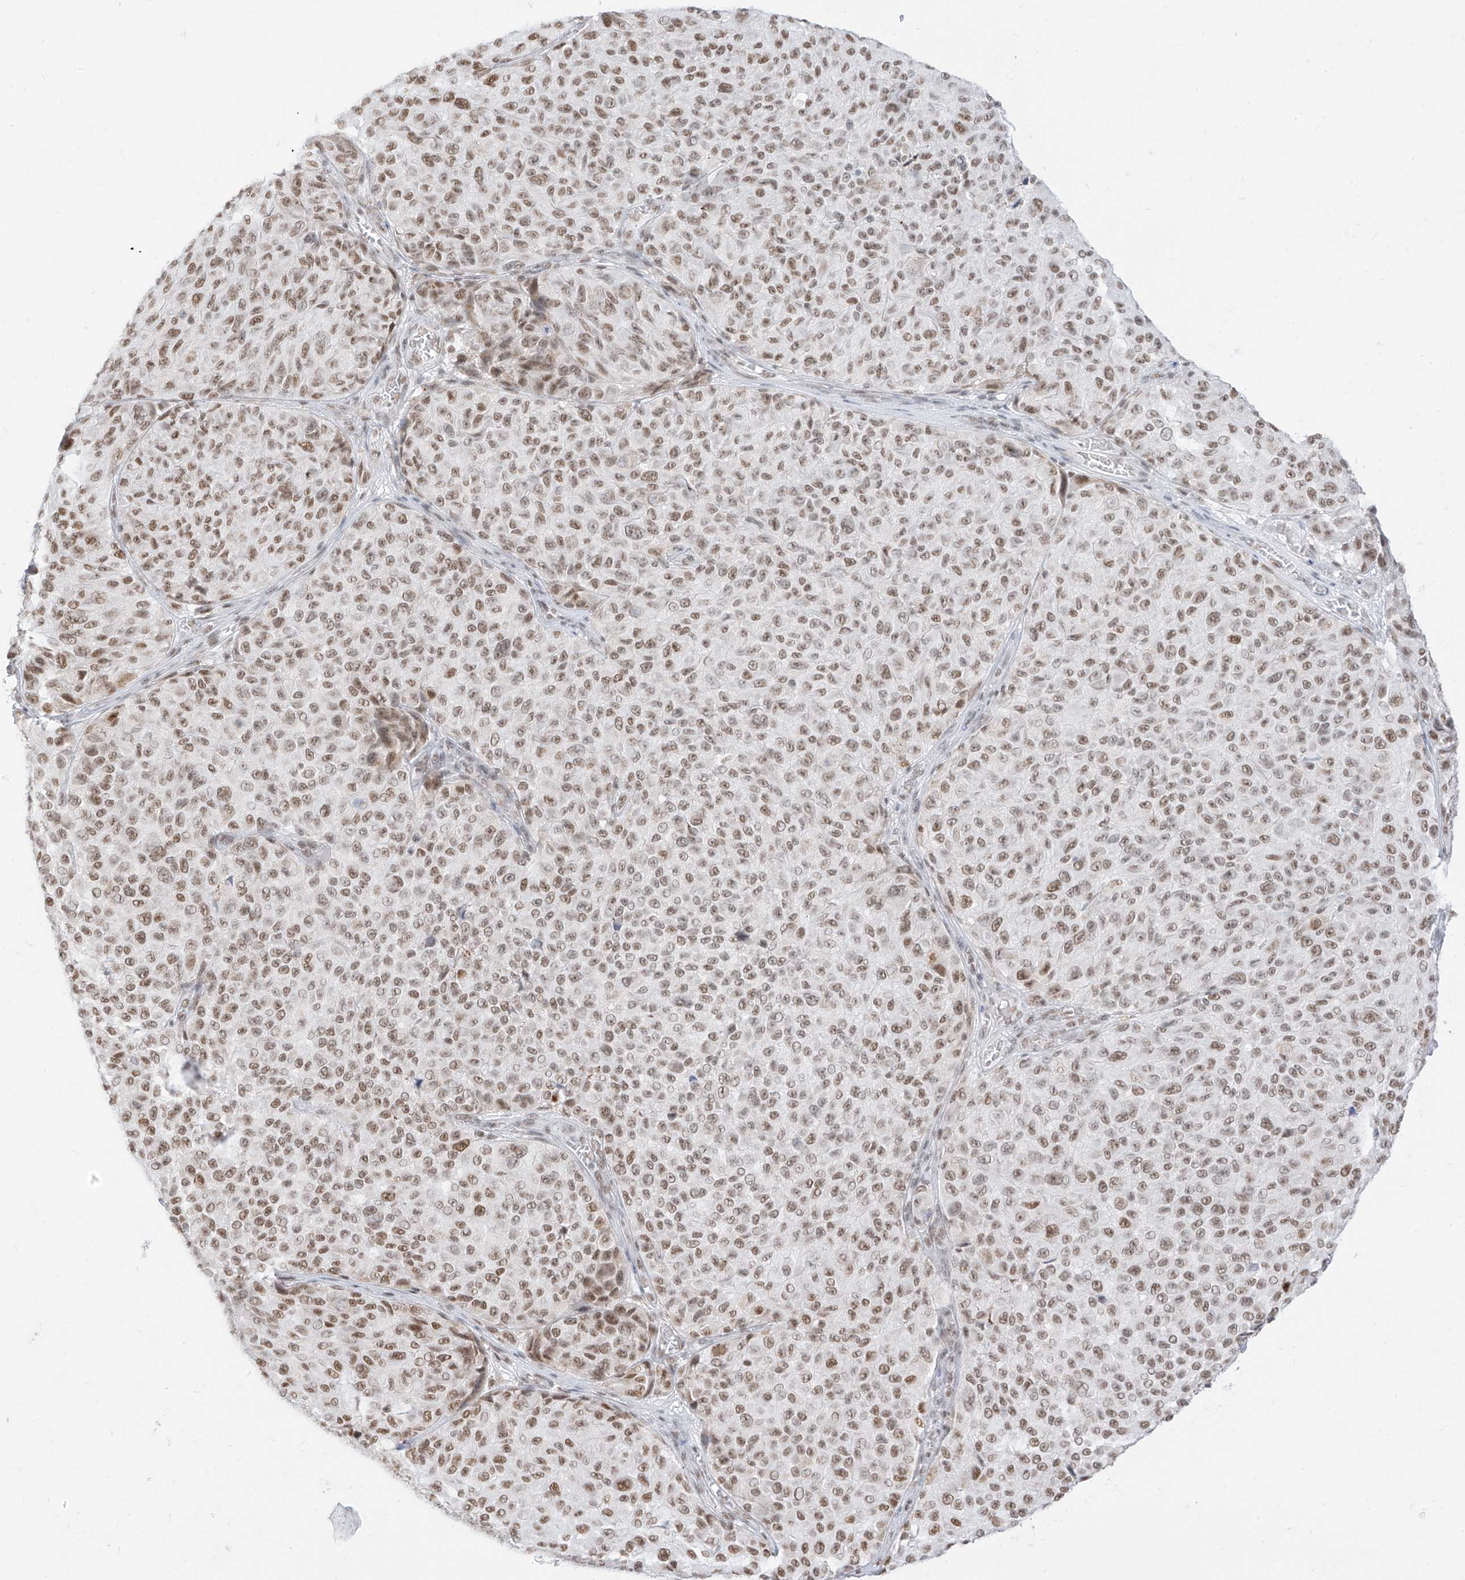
{"staining": {"intensity": "moderate", "quantity": ">75%", "location": "nuclear"}, "tissue": "melanoma", "cell_type": "Tumor cells", "image_type": "cancer", "snomed": [{"axis": "morphology", "description": "Malignant melanoma, NOS"}, {"axis": "topography", "description": "Skin"}], "caption": "Melanoma stained for a protein displays moderate nuclear positivity in tumor cells.", "gene": "SUPT5H", "patient": {"sex": "male", "age": 83}}